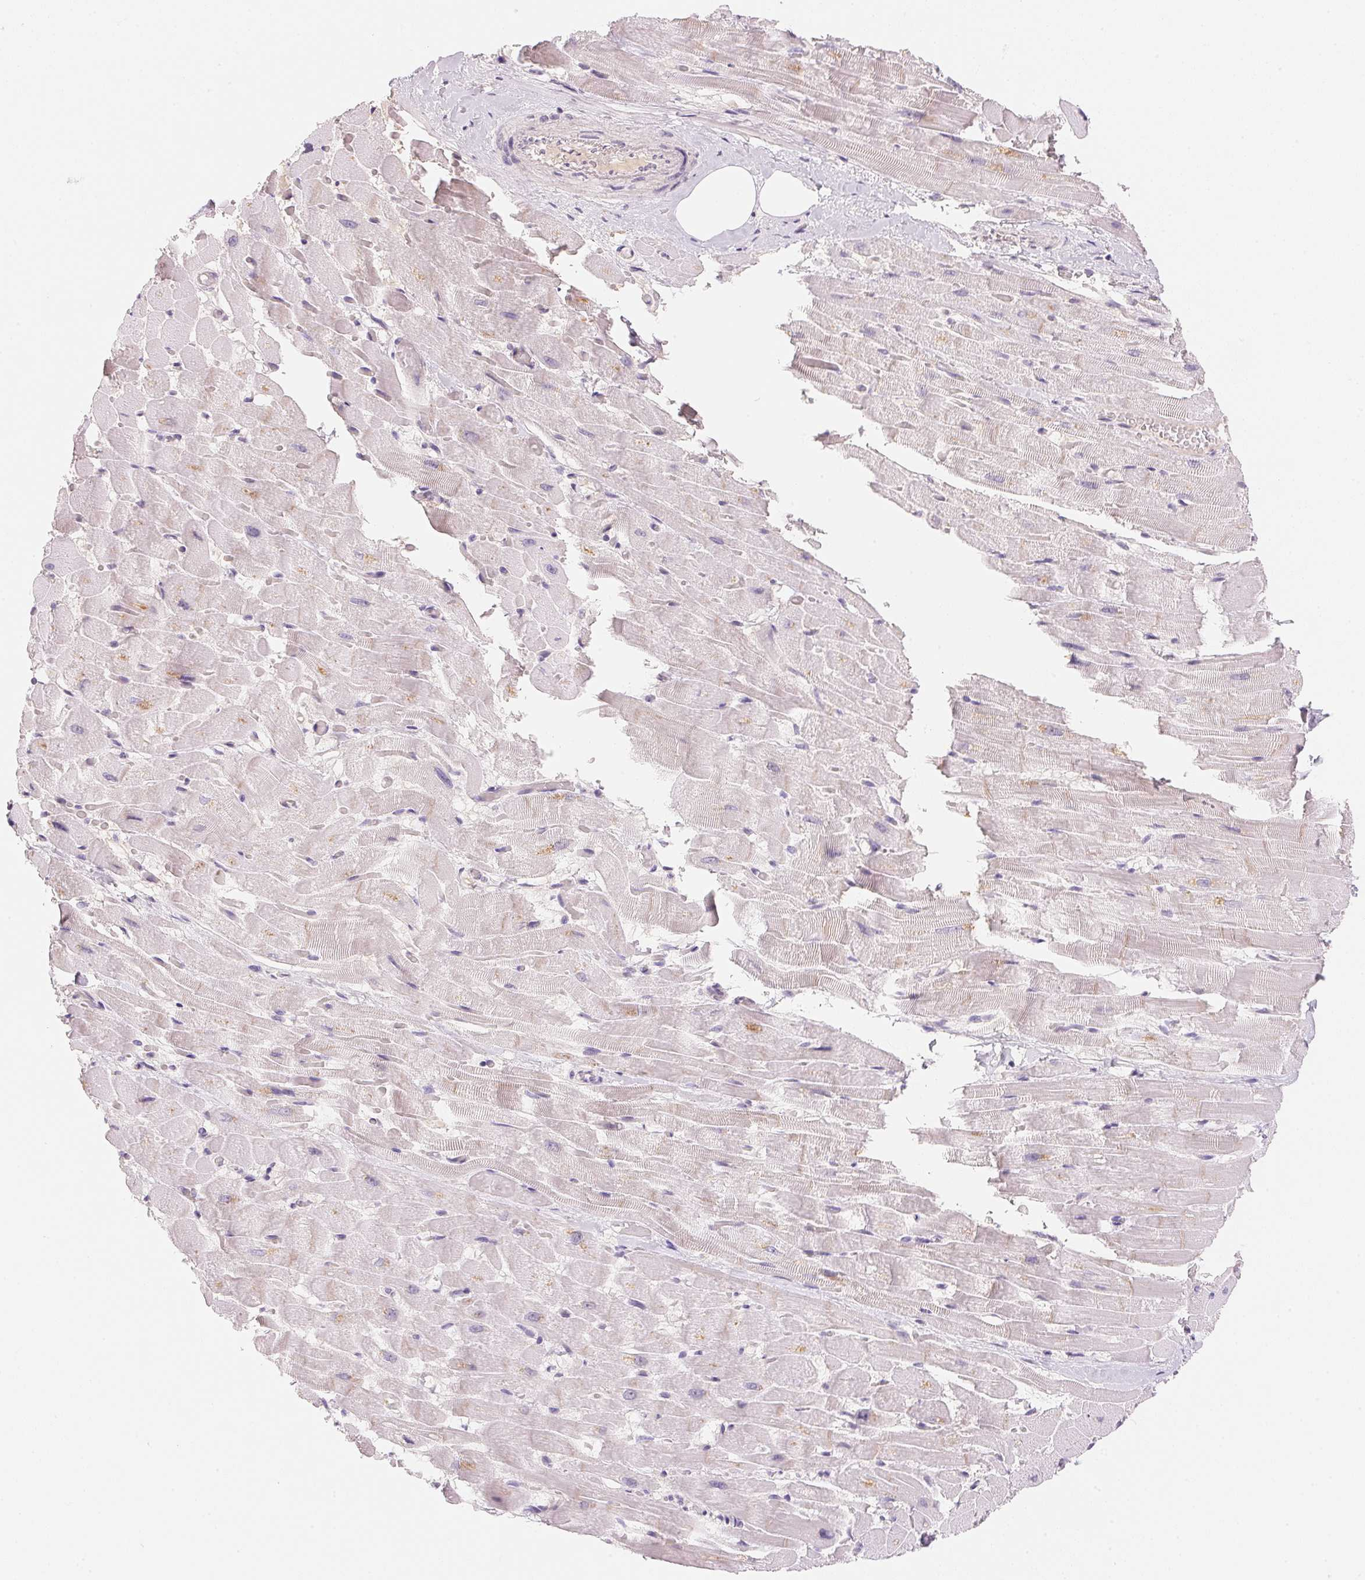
{"staining": {"intensity": "weak", "quantity": "<25%", "location": "cytoplasmic/membranous"}, "tissue": "heart muscle", "cell_type": "Cardiomyocytes", "image_type": "normal", "snomed": [{"axis": "morphology", "description": "Normal tissue, NOS"}, {"axis": "topography", "description": "Heart"}], "caption": "Immunohistochemical staining of normal human heart muscle shows no significant expression in cardiomyocytes.", "gene": "MCOLN3", "patient": {"sex": "male", "age": 37}}